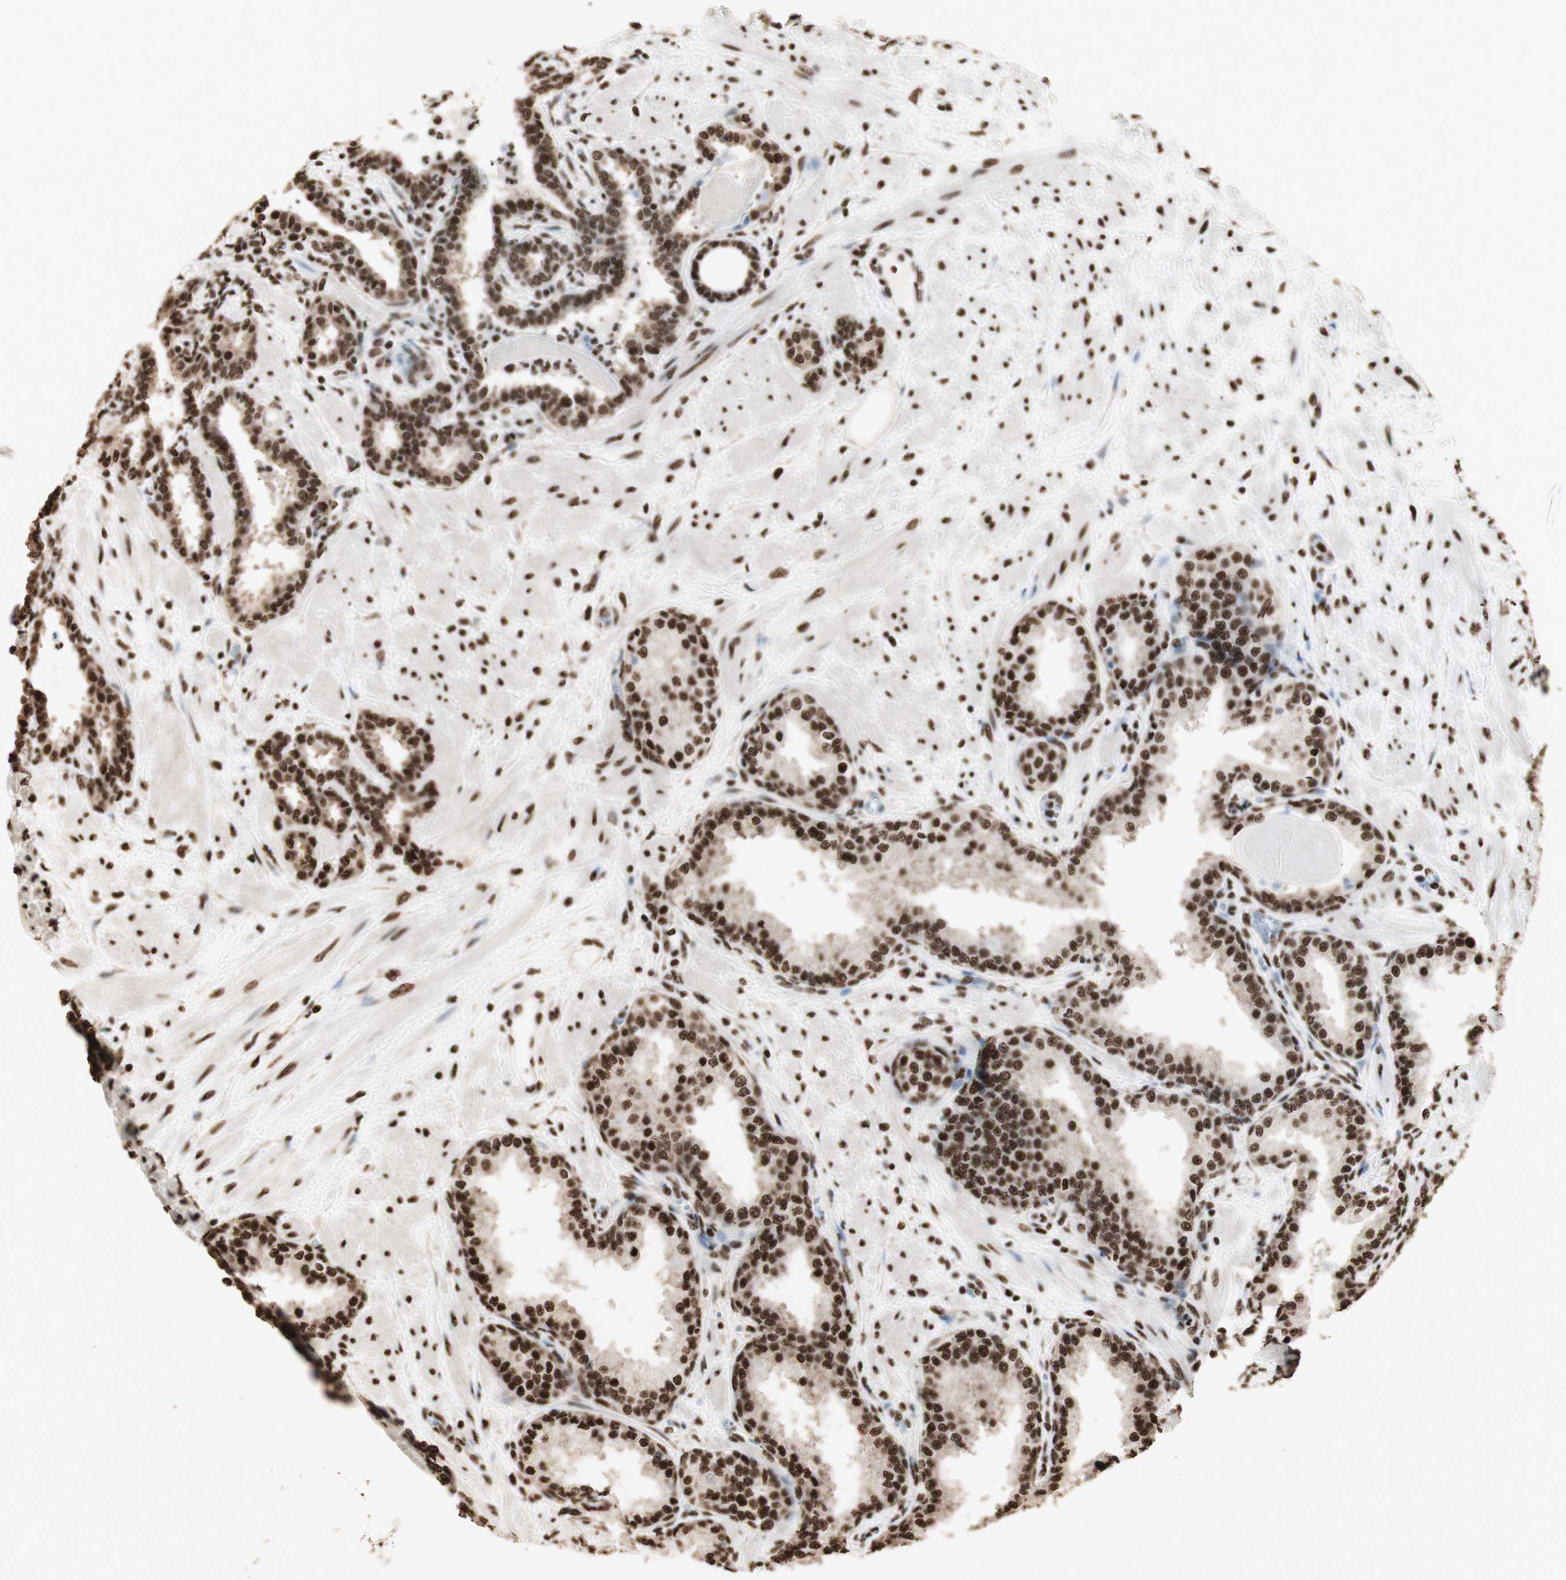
{"staining": {"intensity": "strong", "quantity": ">75%", "location": "nuclear"}, "tissue": "prostate", "cell_type": "Glandular cells", "image_type": "normal", "snomed": [{"axis": "morphology", "description": "Normal tissue, NOS"}, {"axis": "topography", "description": "Prostate"}], "caption": "Immunohistochemical staining of benign human prostate exhibits strong nuclear protein staining in approximately >75% of glandular cells.", "gene": "HNRNPA2B1", "patient": {"sex": "male", "age": 51}}